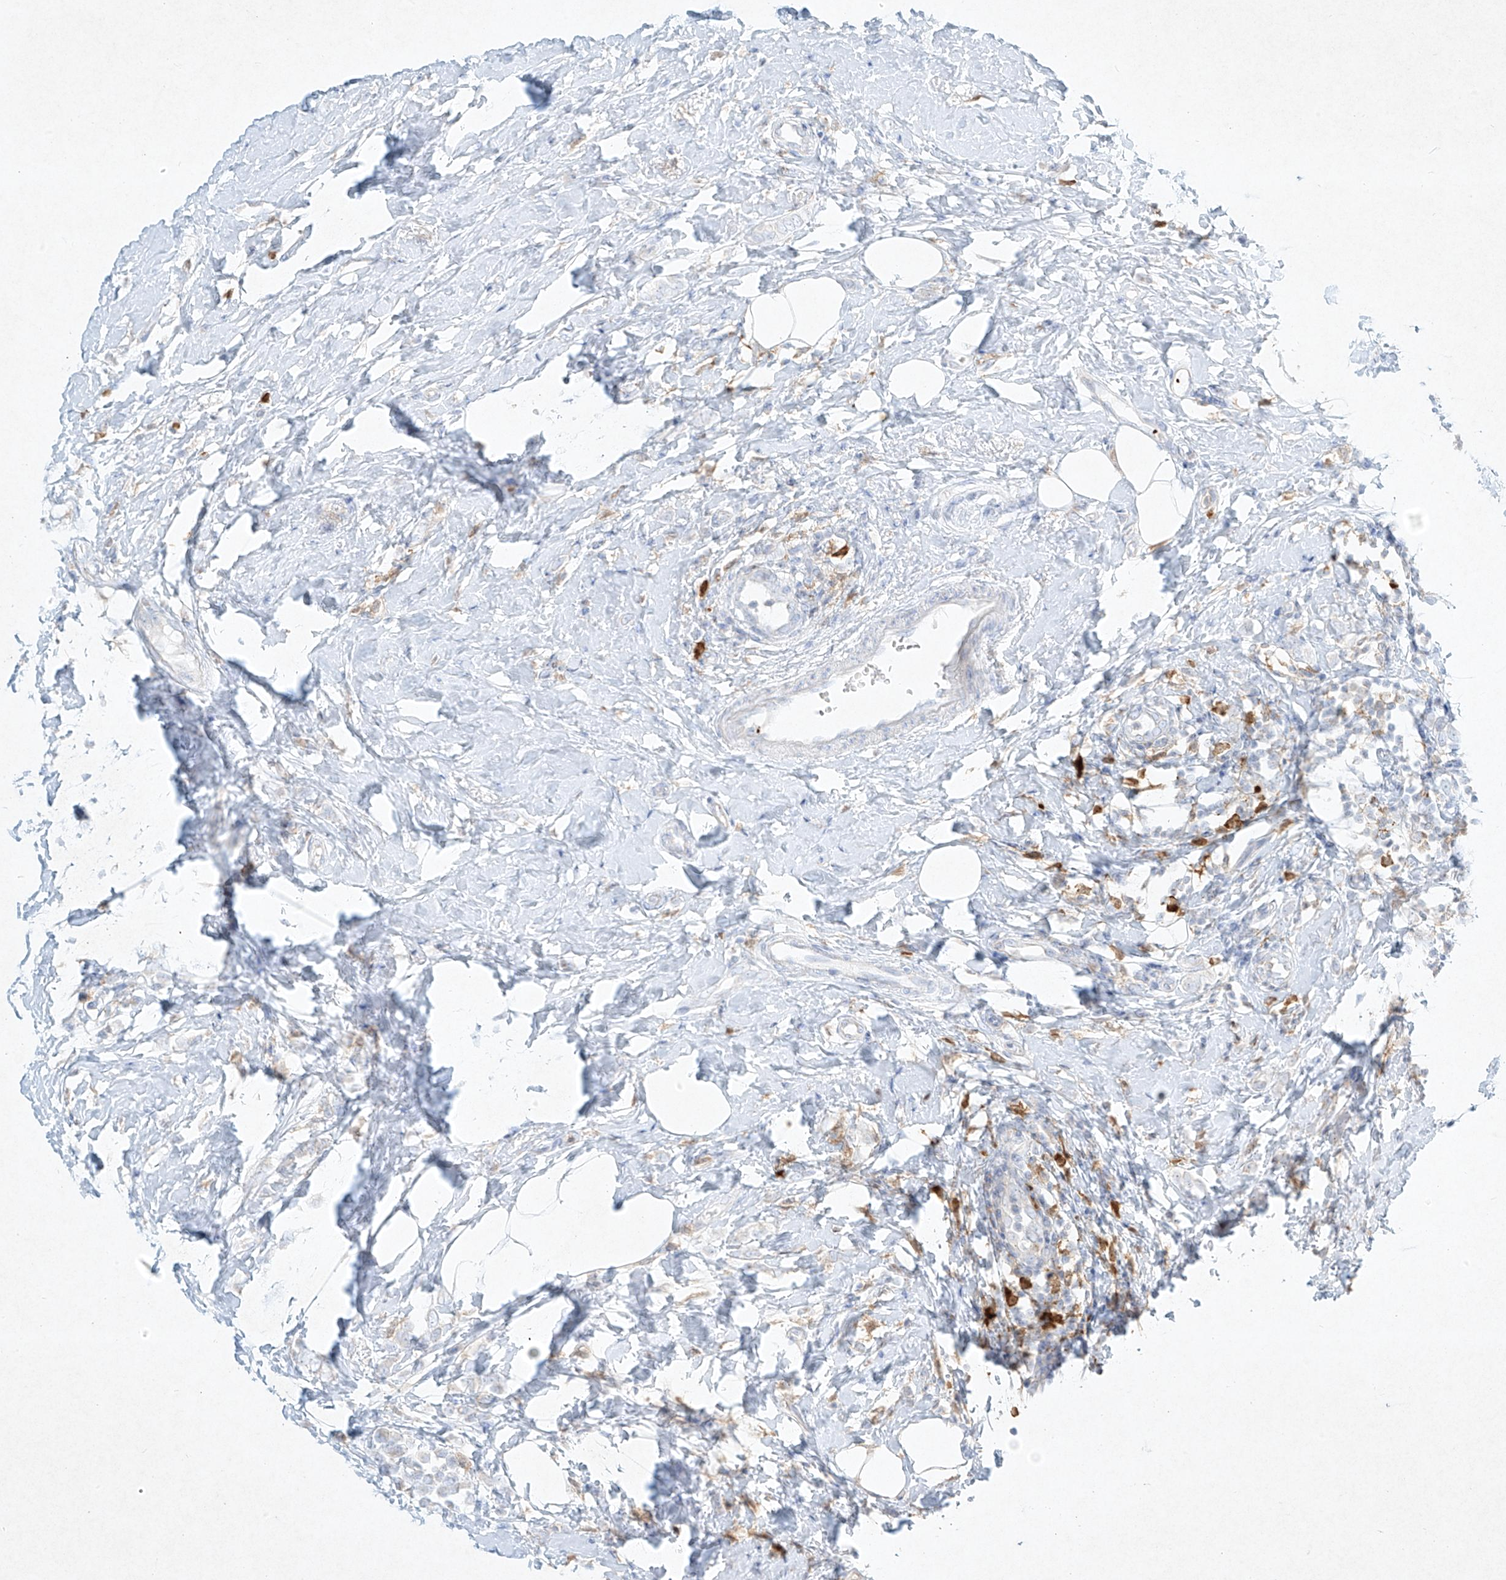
{"staining": {"intensity": "negative", "quantity": "none", "location": "none"}, "tissue": "breast cancer", "cell_type": "Tumor cells", "image_type": "cancer", "snomed": [{"axis": "morphology", "description": "Lobular carcinoma"}, {"axis": "topography", "description": "Breast"}], "caption": "This is an IHC image of human lobular carcinoma (breast). There is no positivity in tumor cells.", "gene": "PLEK", "patient": {"sex": "female", "age": 47}}